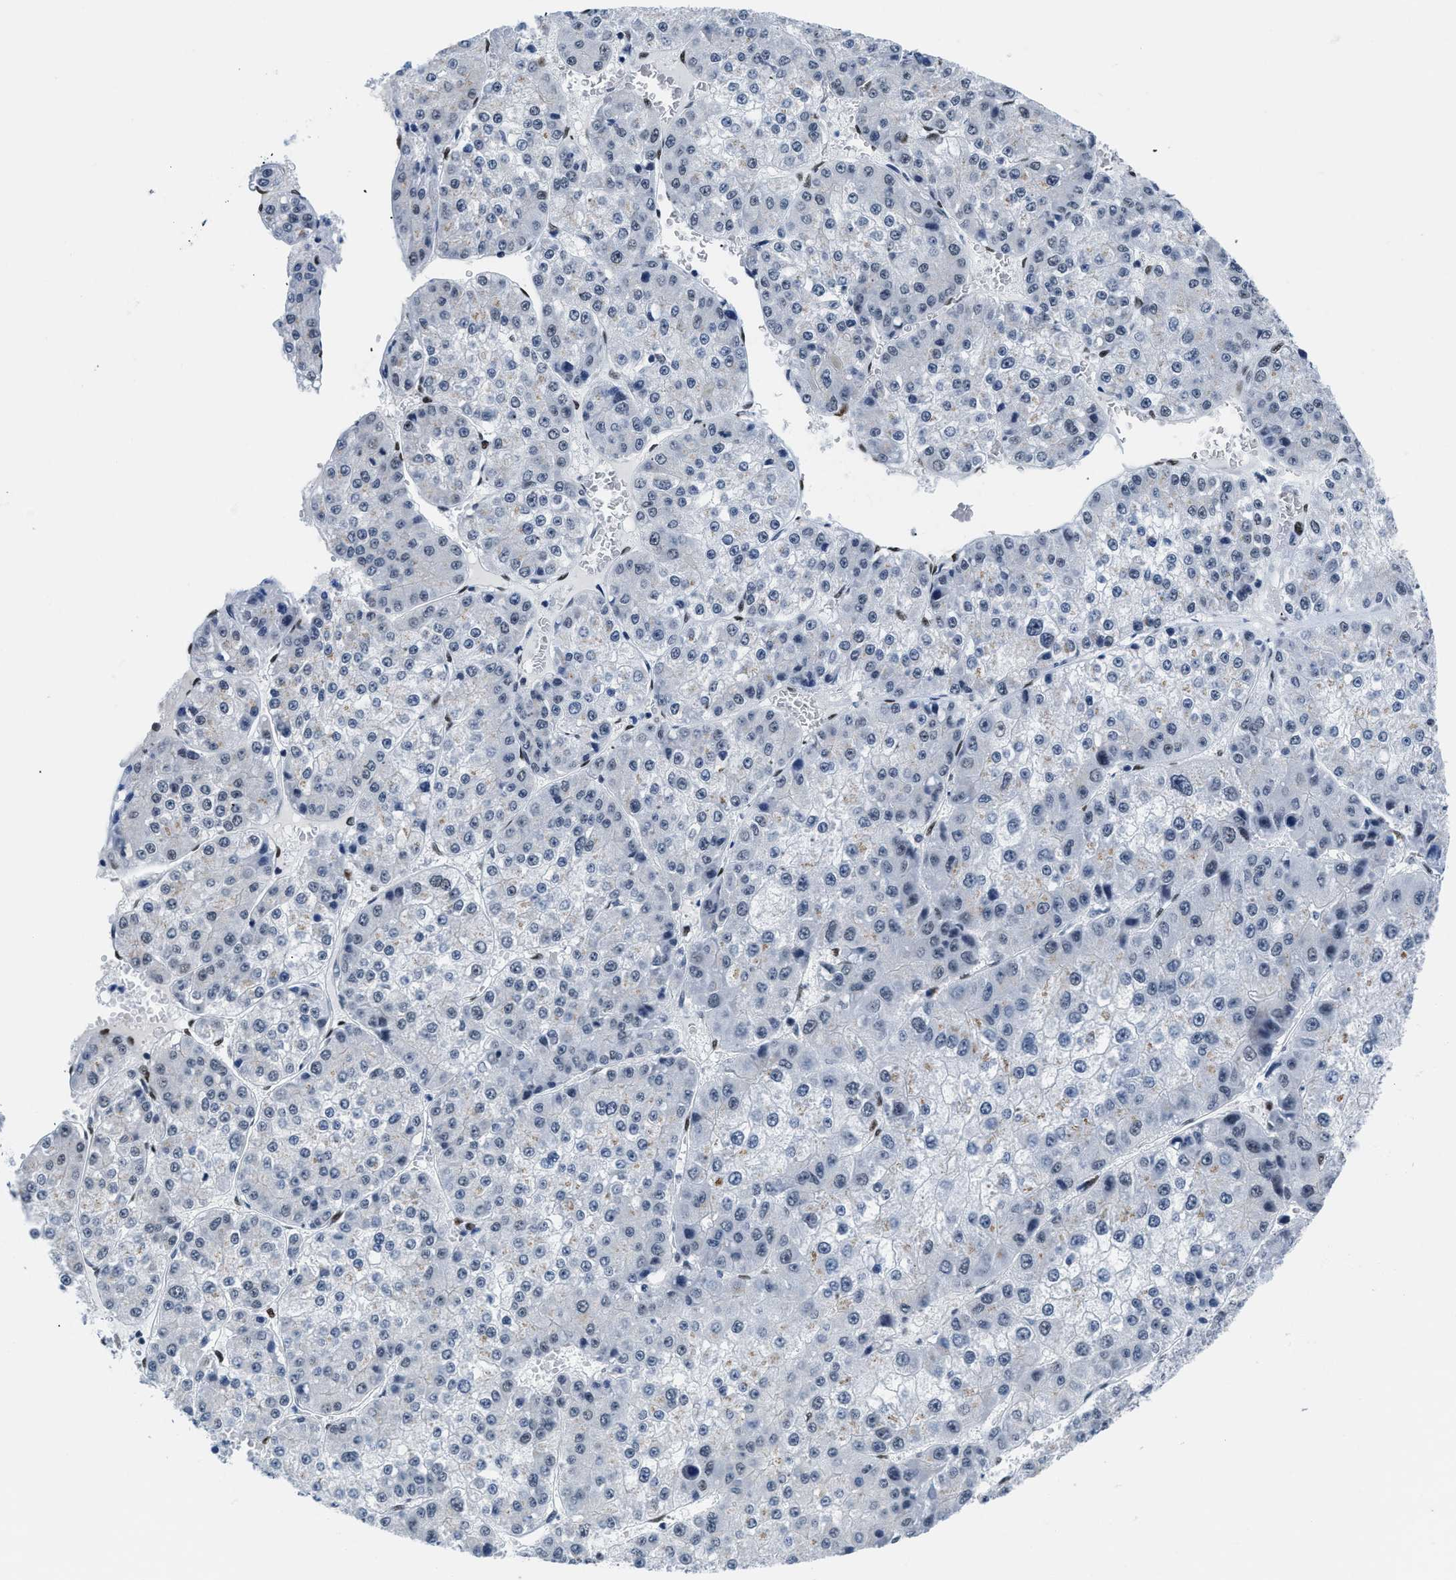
{"staining": {"intensity": "moderate", "quantity": "<25%", "location": "nuclear"}, "tissue": "liver cancer", "cell_type": "Tumor cells", "image_type": "cancer", "snomed": [{"axis": "morphology", "description": "Carcinoma, Hepatocellular, NOS"}, {"axis": "topography", "description": "Liver"}], "caption": "High-power microscopy captured an immunohistochemistry (IHC) micrograph of liver cancer, revealing moderate nuclear staining in about <25% of tumor cells.", "gene": "CTBP1", "patient": {"sex": "female", "age": 73}}